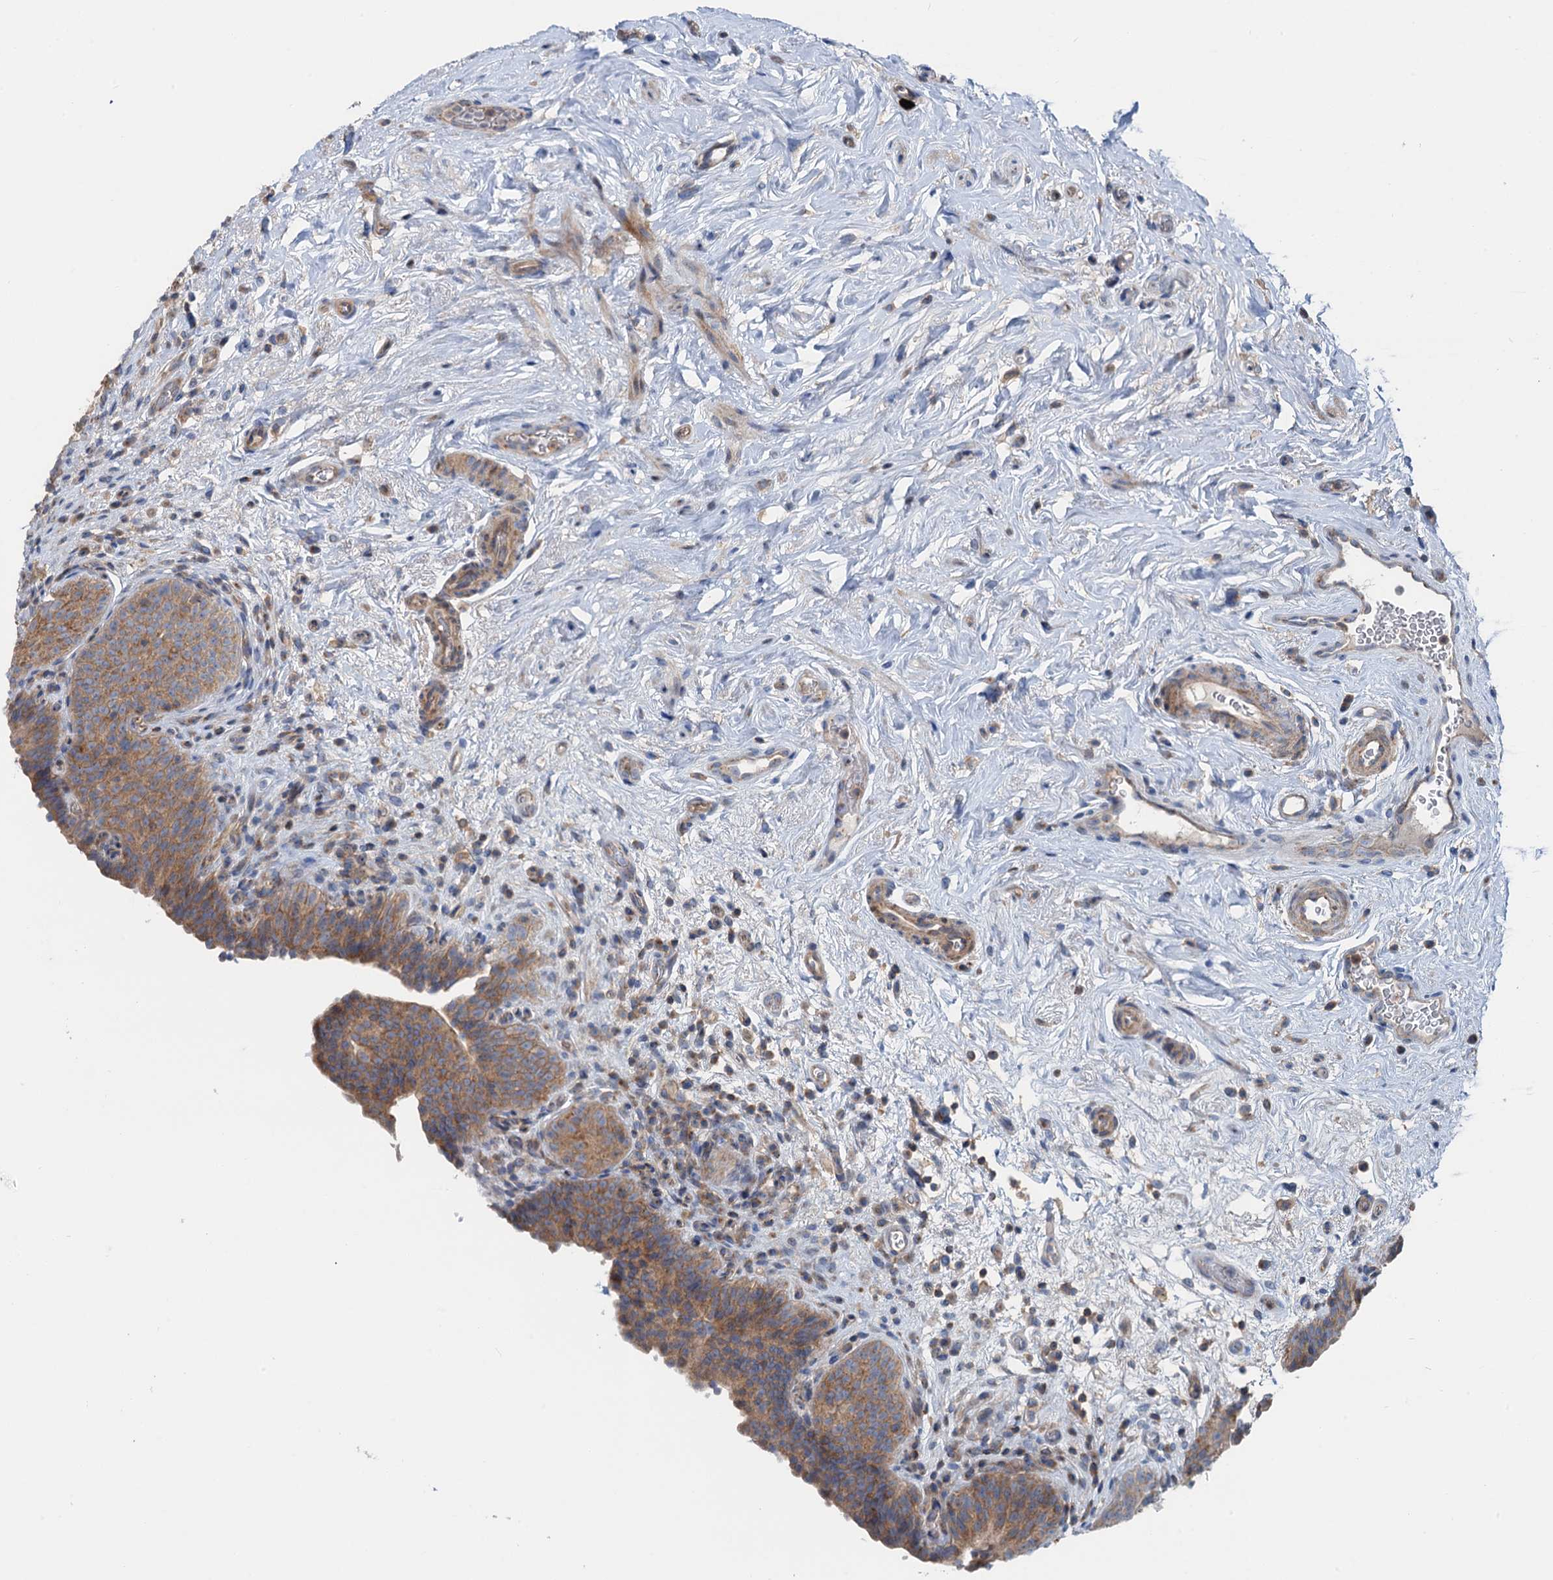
{"staining": {"intensity": "moderate", "quantity": ">75%", "location": "cytoplasmic/membranous"}, "tissue": "urinary bladder", "cell_type": "Urothelial cells", "image_type": "normal", "snomed": [{"axis": "morphology", "description": "Normal tissue, NOS"}, {"axis": "topography", "description": "Urinary bladder"}], "caption": "This photomicrograph exhibits immunohistochemistry staining of benign urinary bladder, with medium moderate cytoplasmic/membranous expression in approximately >75% of urothelial cells.", "gene": "ANKRD26", "patient": {"sex": "male", "age": 83}}